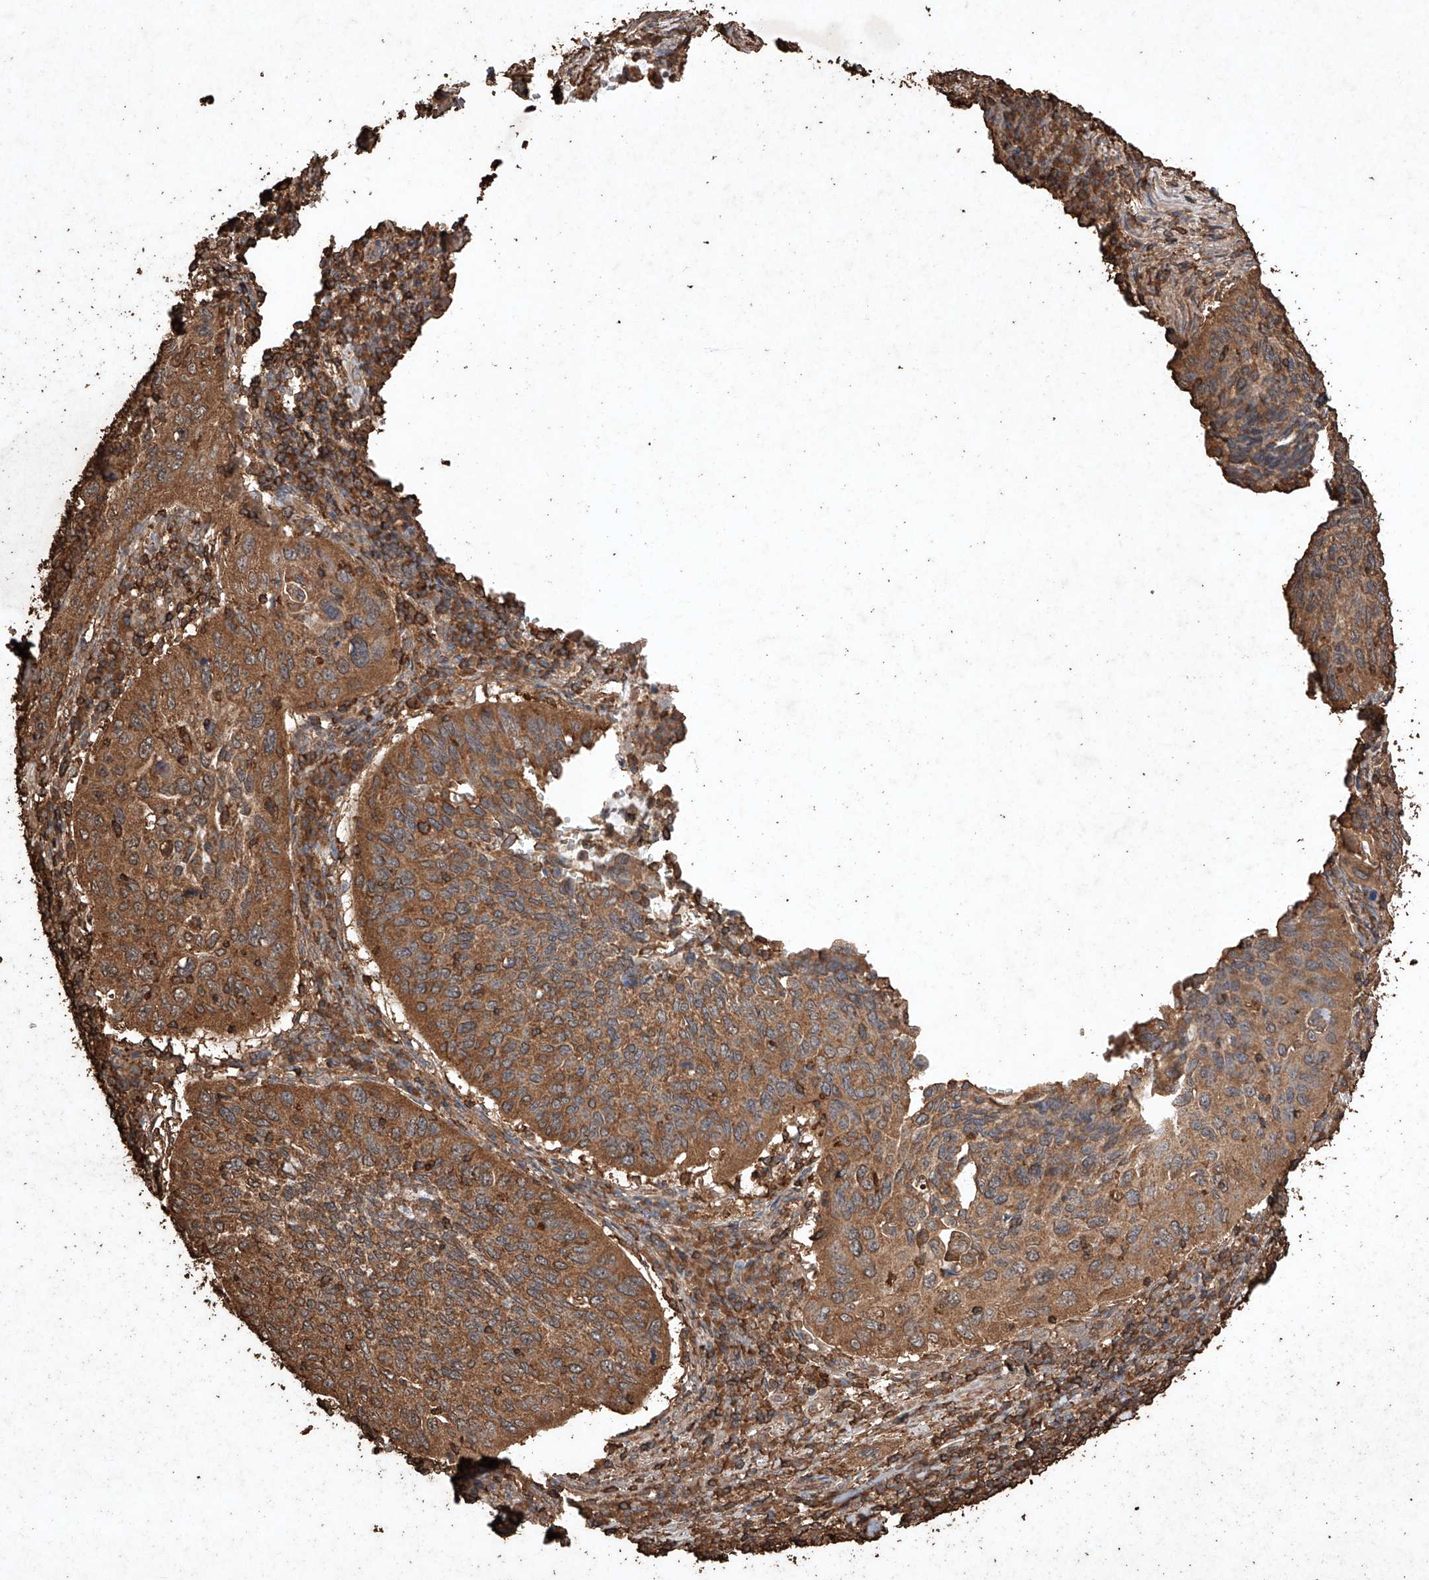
{"staining": {"intensity": "strong", "quantity": ">75%", "location": "cytoplasmic/membranous"}, "tissue": "cervical cancer", "cell_type": "Tumor cells", "image_type": "cancer", "snomed": [{"axis": "morphology", "description": "Squamous cell carcinoma, NOS"}, {"axis": "topography", "description": "Cervix"}], "caption": "Cervical squamous cell carcinoma was stained to show a protein in brown. There is high levels of strong cytoplasmic/membranous positivity in about >75% of tumor cells. The protein is stained brown, and the nuclei are stained in blue (DAB IHC with brightfield microscopy, high magnification).", "gene": "M6PR", "patient": {"sex": "female", "age": 38}}